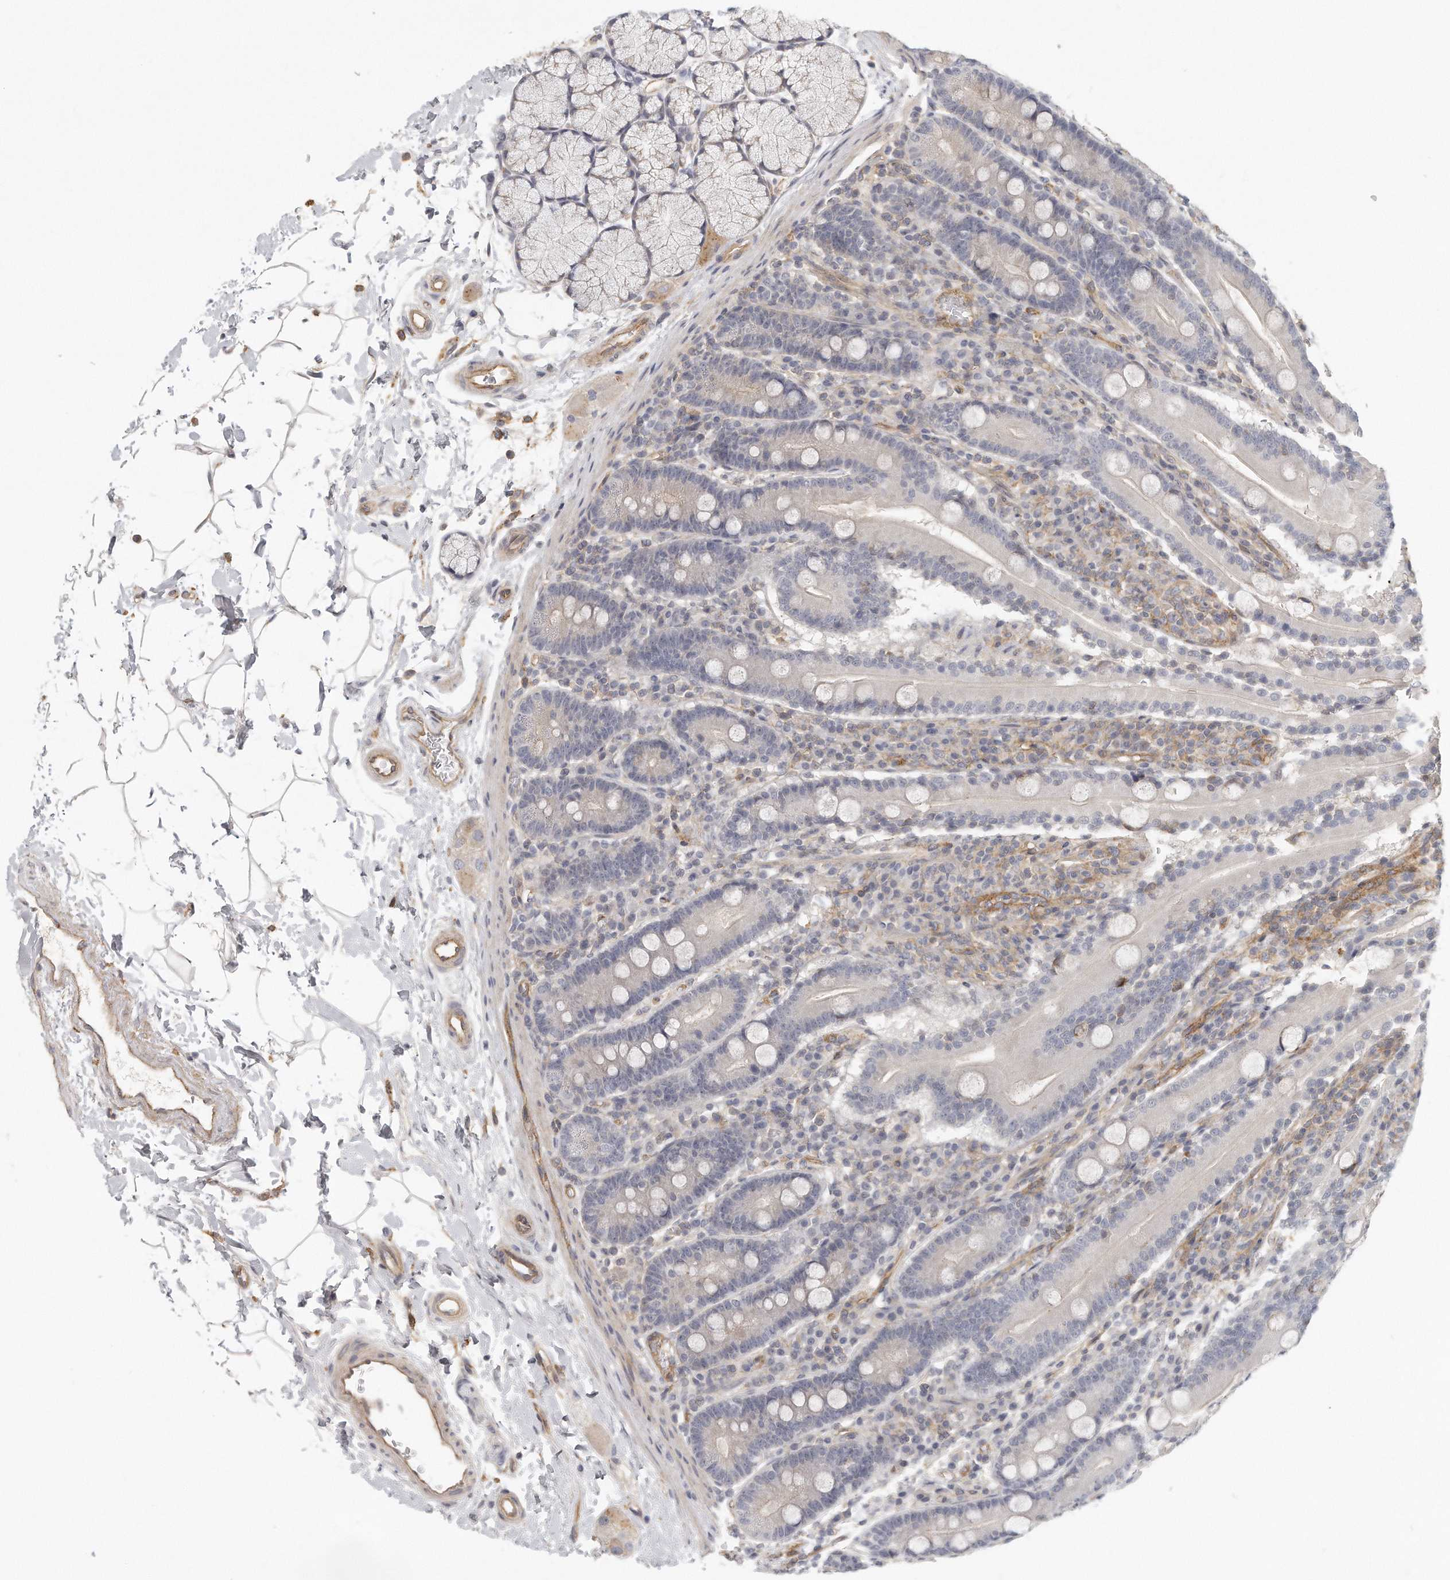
{"staining": {"intensity": "negative", "quantity": "none", "location": "none"}, "tissue": "duodenum", "cell_type": "Glandular cells", "image_type": "normal", "snomed": [{"axis": "morphology", "description": "Normal tissue, NOS"}, {"axis": "topography", "description": "Duodenum"}], "caption": "Immunohistochemistry (IHC) photomicrograph of normal human duodenum stained for a protein (brown), which exhibits no expression in glandular cells.", "gene": "MTERF4", "patient": {"sex": "male", "age": 35}}